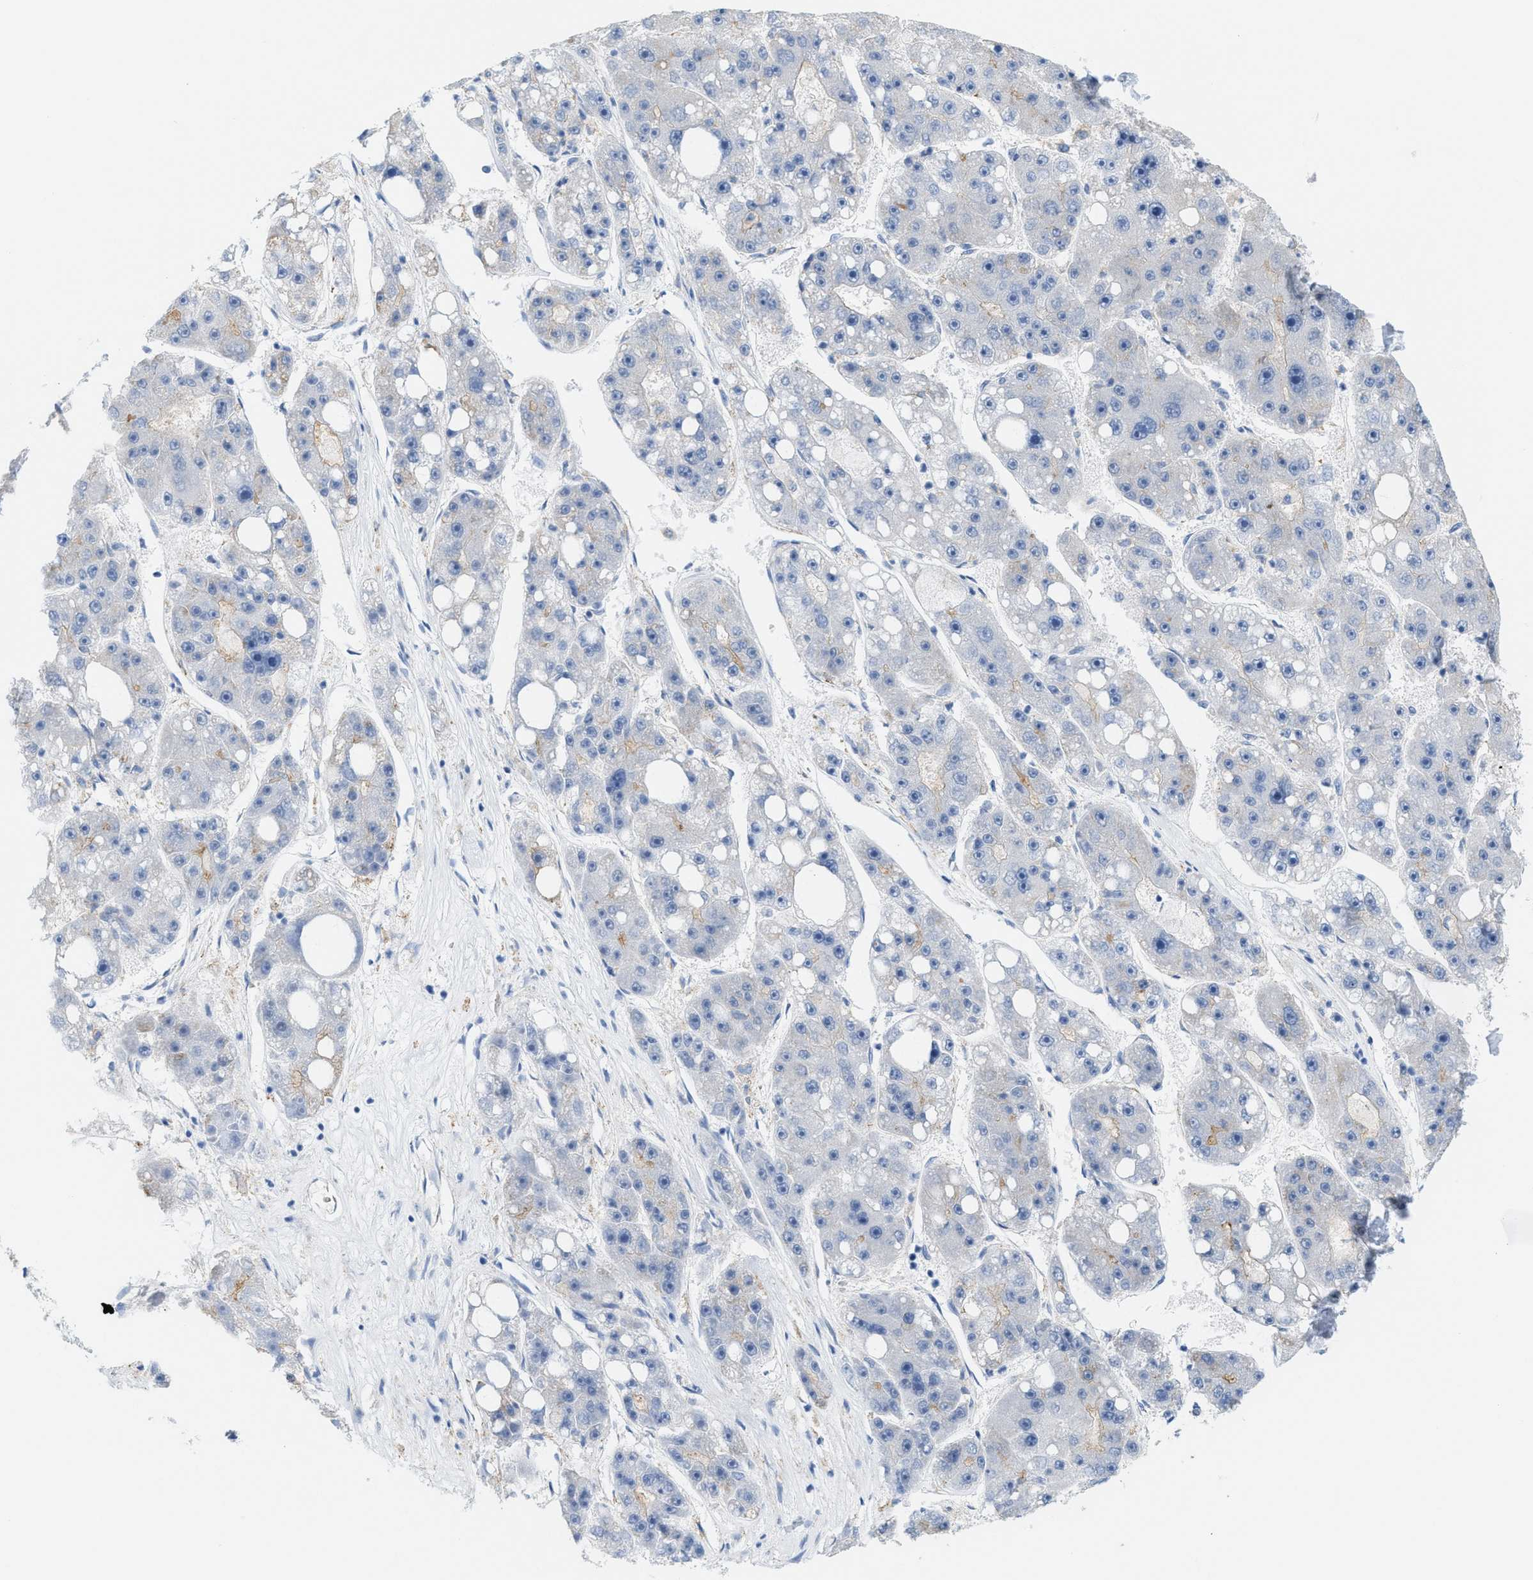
{"staining": {"intensity": "negative", "quantity": "none", "location": "none"}, "tissue": "liver cancer", "cell_type": "Tumor cells", "image_type": "cancer", "snomed": [{"axis": "morphology", "description": "Carcinoma, Hepatocellular, NOS"}, {"axis": "topography", "description": "Liver"}], "caption": "This is an immunohistochemistry (IHC) histopathology image of human liver hepatocellular carcinoma. There is no staining in tumor cells.", "gene": "KIFC3", "patient": {"sex": "female", "age": 61}}